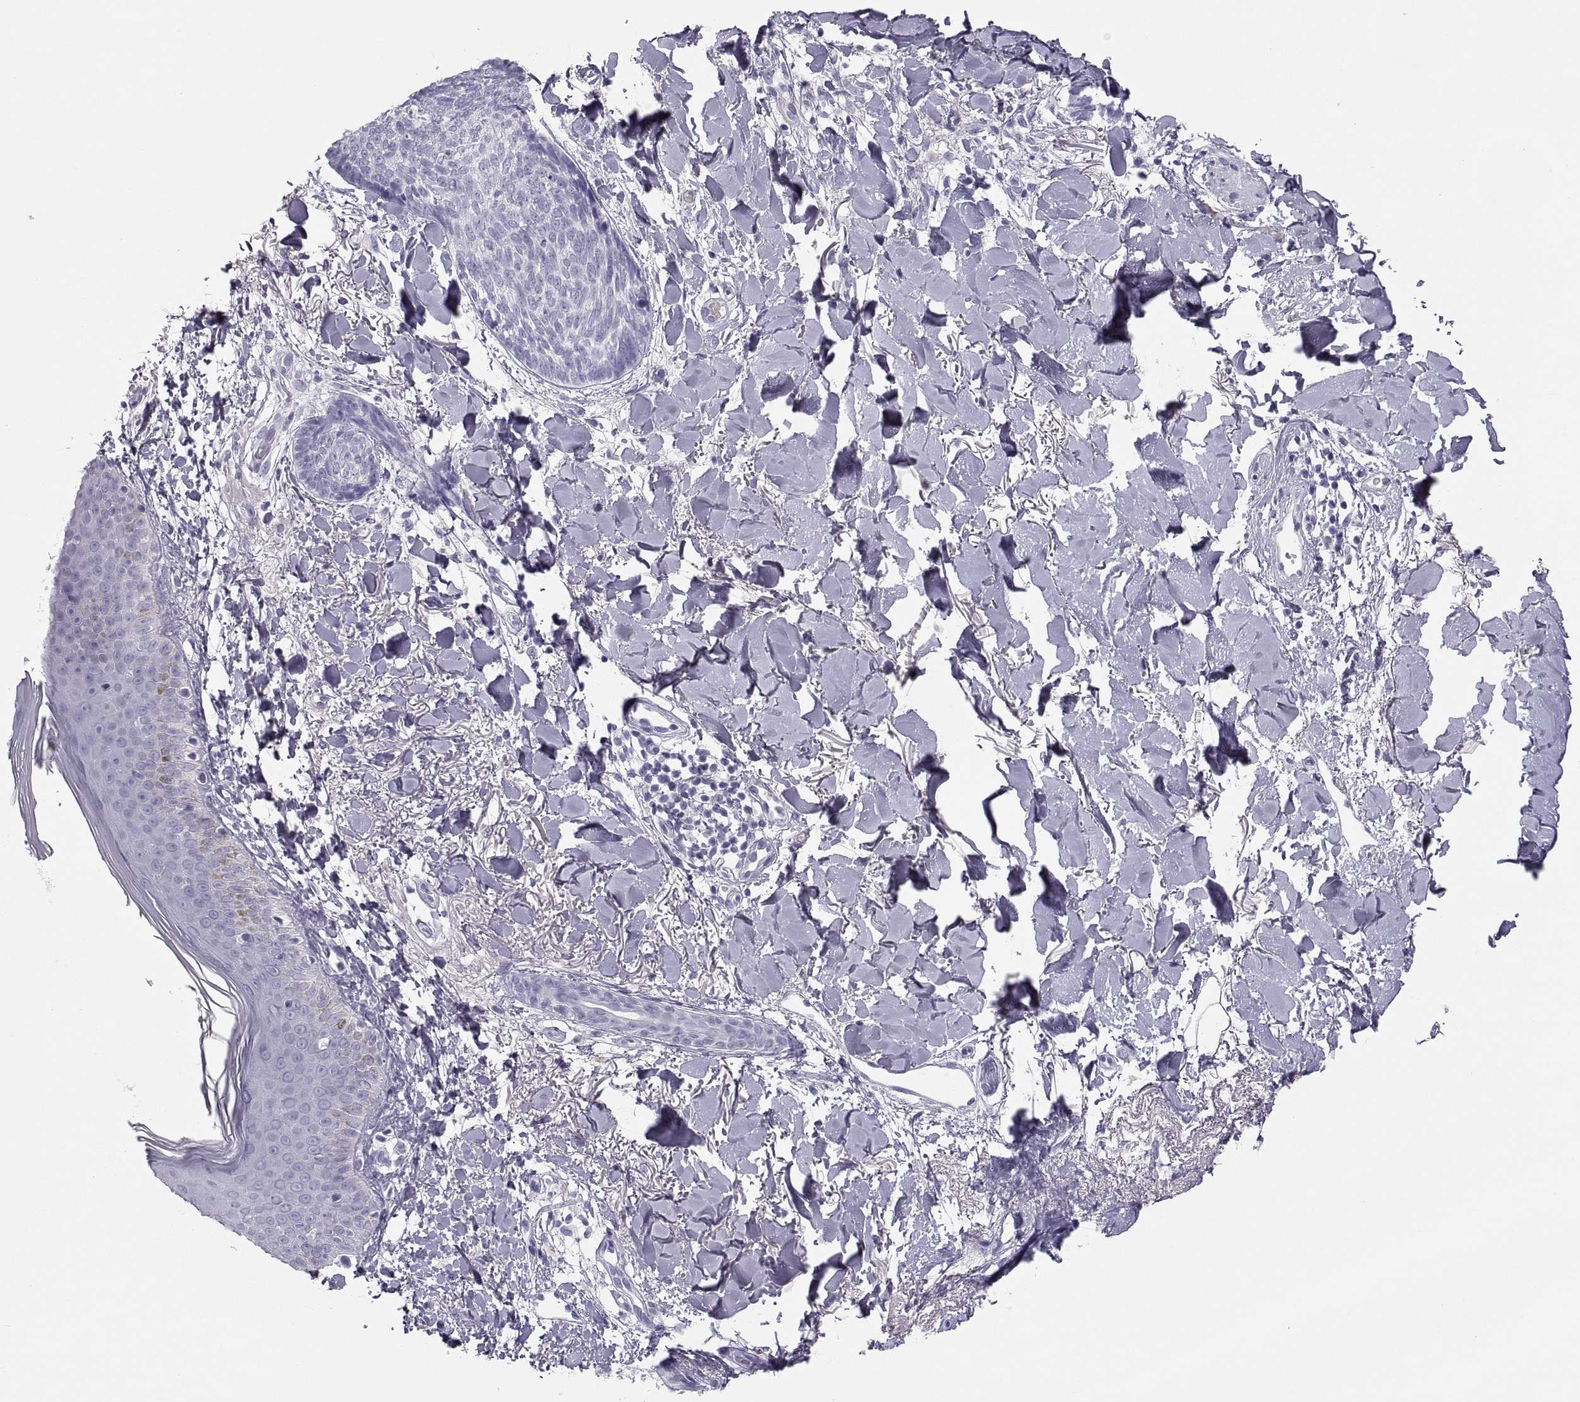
{"staining": {"intensity": "negative", "quantity": "none", "location": "none"}, "tissue": "skin cancer", "cell_type": "Tumor cells", "image_type": "cancer", "snomed": [{"axis": "morphology", "description": "Normal tissue, NOS"}, {"axis": "morphology", "description": "Basal cell carcinoma"}, {"axis": "topography", "description": "Skin"}], "caption": "Micrograph shows no significant protein staining in tumor cells of skin basal cell carcinoma. (Stains: DAB (3,3'-diaminobenzidine) IHC with hematoxylin counter stain, Microscopy: brightfield microscopy at high magnification).", "gene": "MAGEB2", "patient": {"sex": "male", "age": 84}}